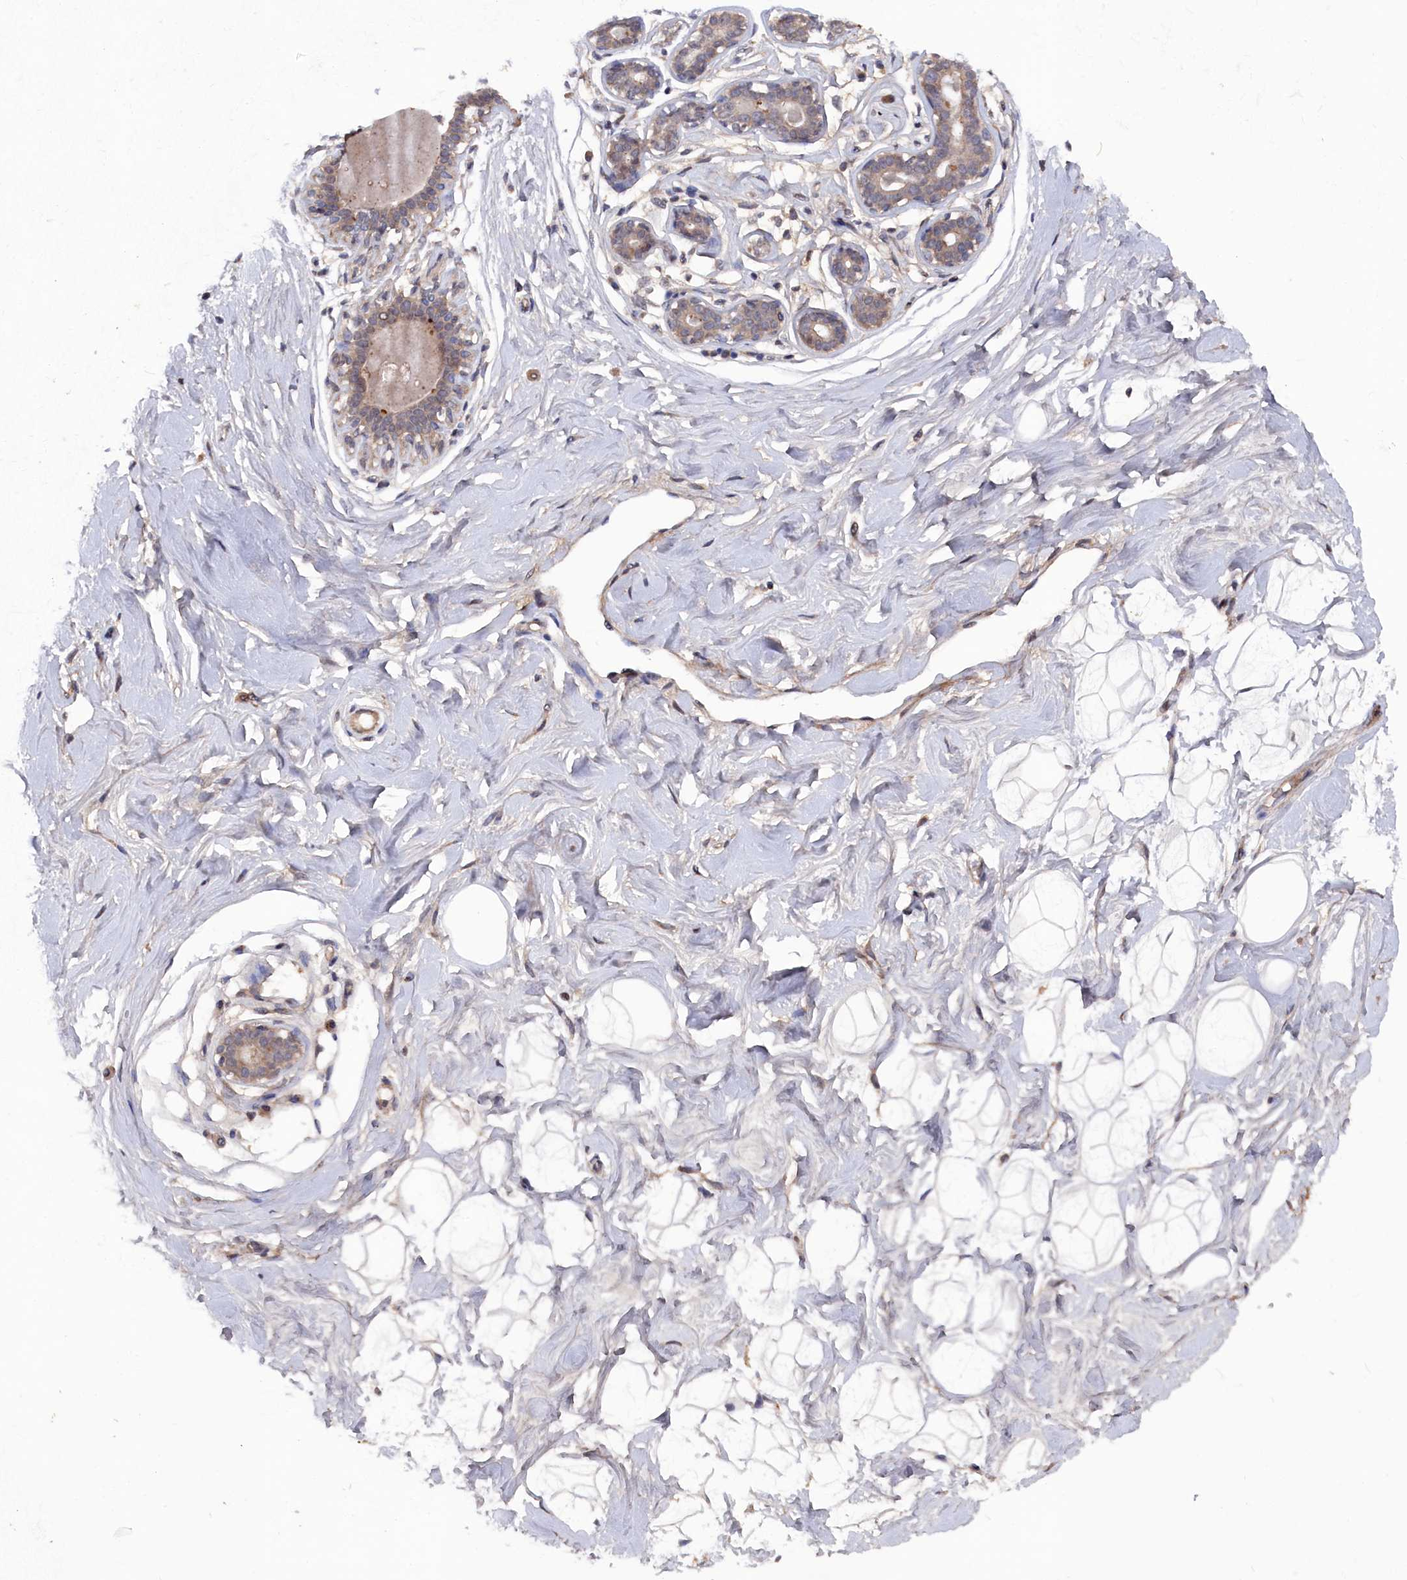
{"staining": {"intensity": "negative", "quantity": "none", "location": "none"}, "tissue": "breast", "cell_type": "Adipocytes", "image_type": "normal", "snomed": [{"axis": "morphology", "description": "Normal tissue, NOS"}, {"axis": "morphology", "description": "Adenoma, NOS"}, {"axis": "topography", "description": "Breast"}], "caption": "Protein analysis of benign breast exhibits no significant staining in adipocytes. (DAB (3,3'-diaminobenzidine) immunohistochemistry (IHC) visualized using brightfield microscopy, high magnification).", "gene": "TMC5", "patient": {"sex": "female", "age": 23}}